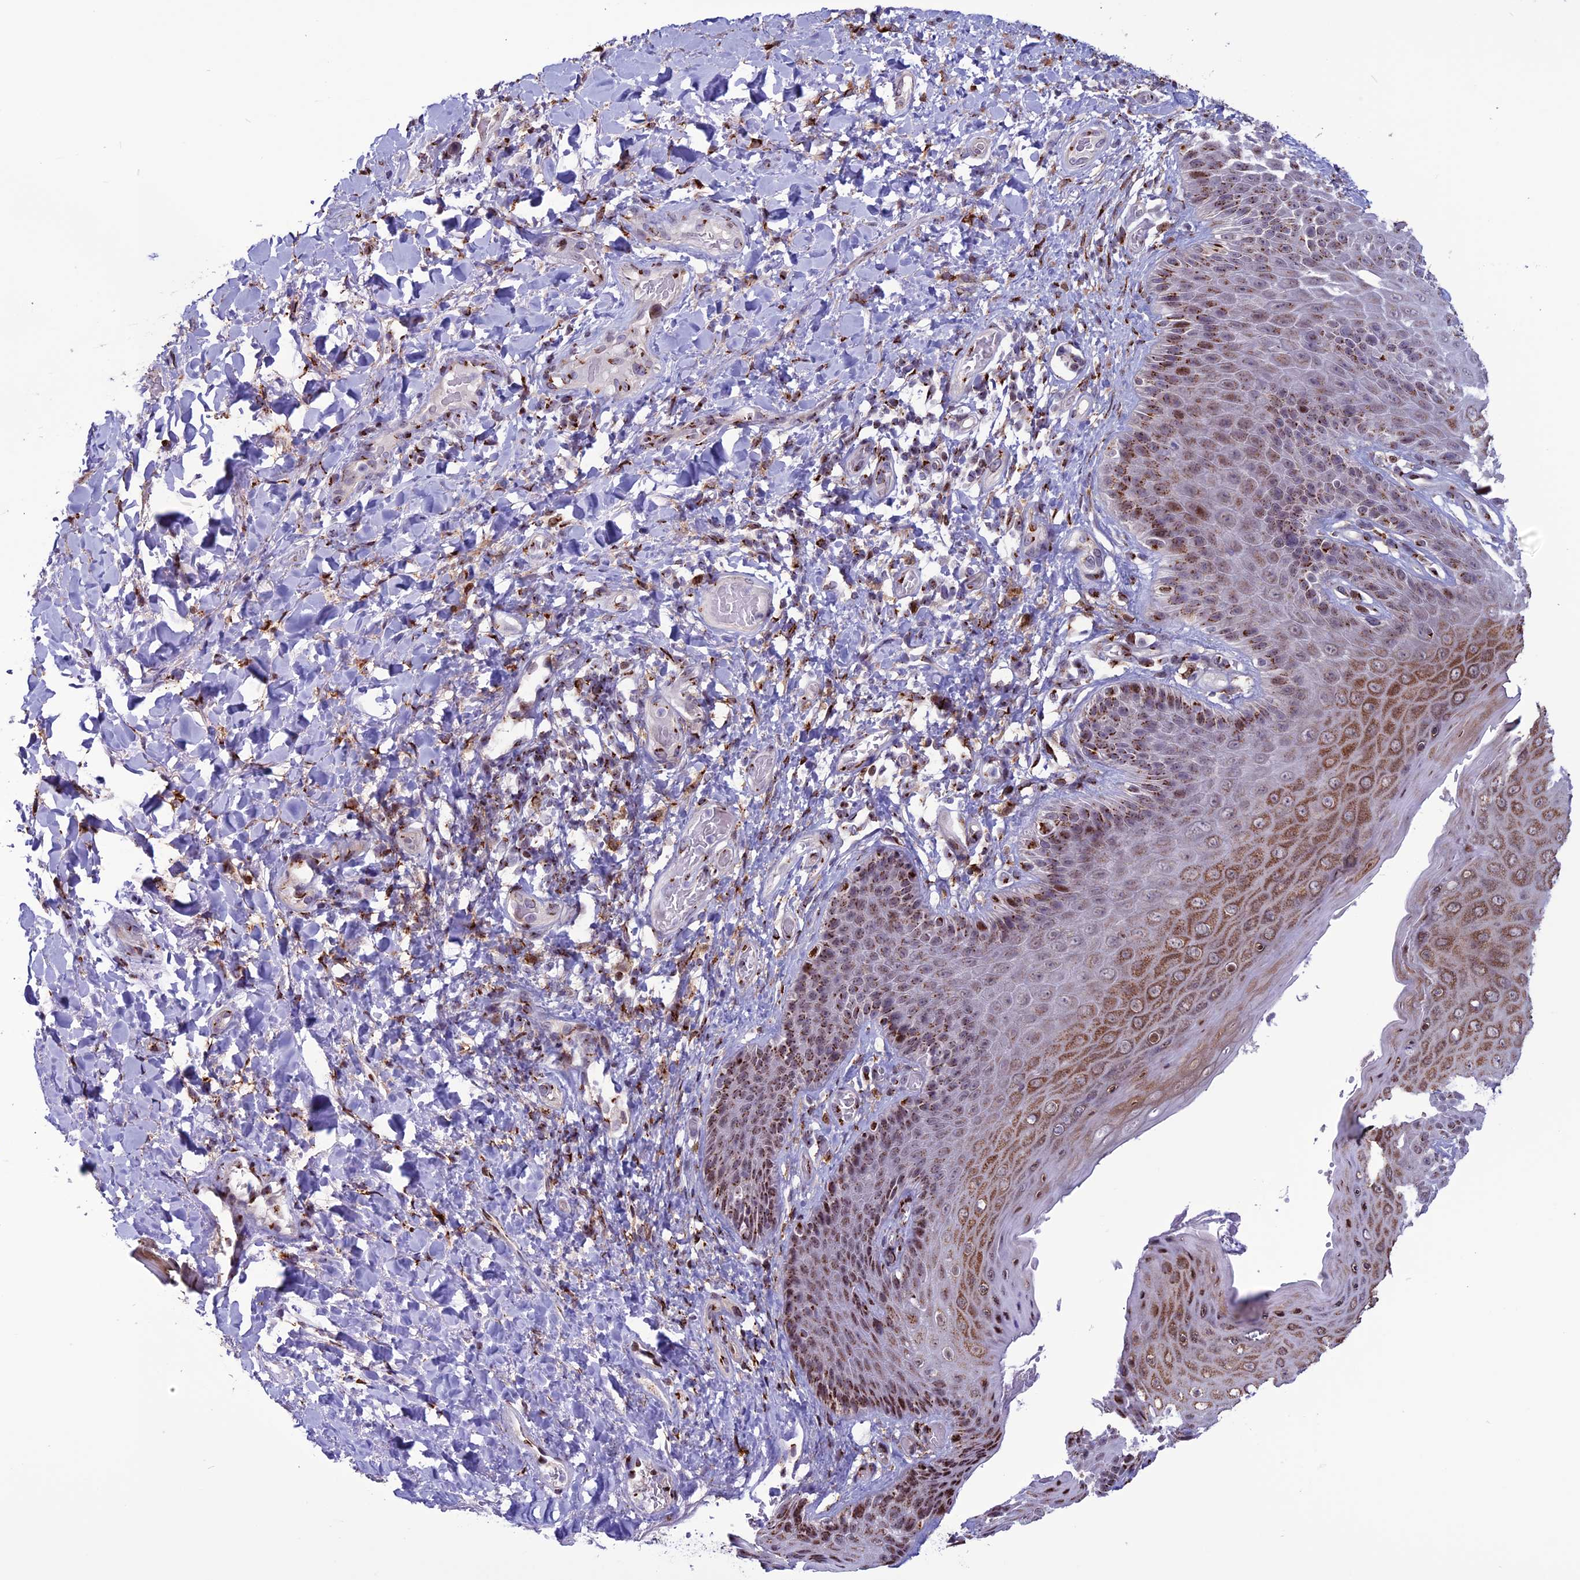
{"staining": {"intensity": "strong", "quantity": "25%-75%", "location": "cytoplasmic/membranous,nuclear"}, "tissue": "skin", "cell_type": "Epidermal cells", "image_type": "normal", "snomed": [{"axis": "morphology", "description": "Normal tissue, NOS"}, {"axis": "topography", "description": "Anal"}], "caption": "Brown immunohistochemical staining in normal human skin reveals strong cytoplasmic/membranous,nuclear positivity in approximately 25%-75% of epidermal cells. The staining is performed using DAB brown chromogen to label protein expression. The nuclei are counter-stained blue using hematoxylin.", "gene": "PLEKHA4", "patient": {"sex": "female", "age": 89}}